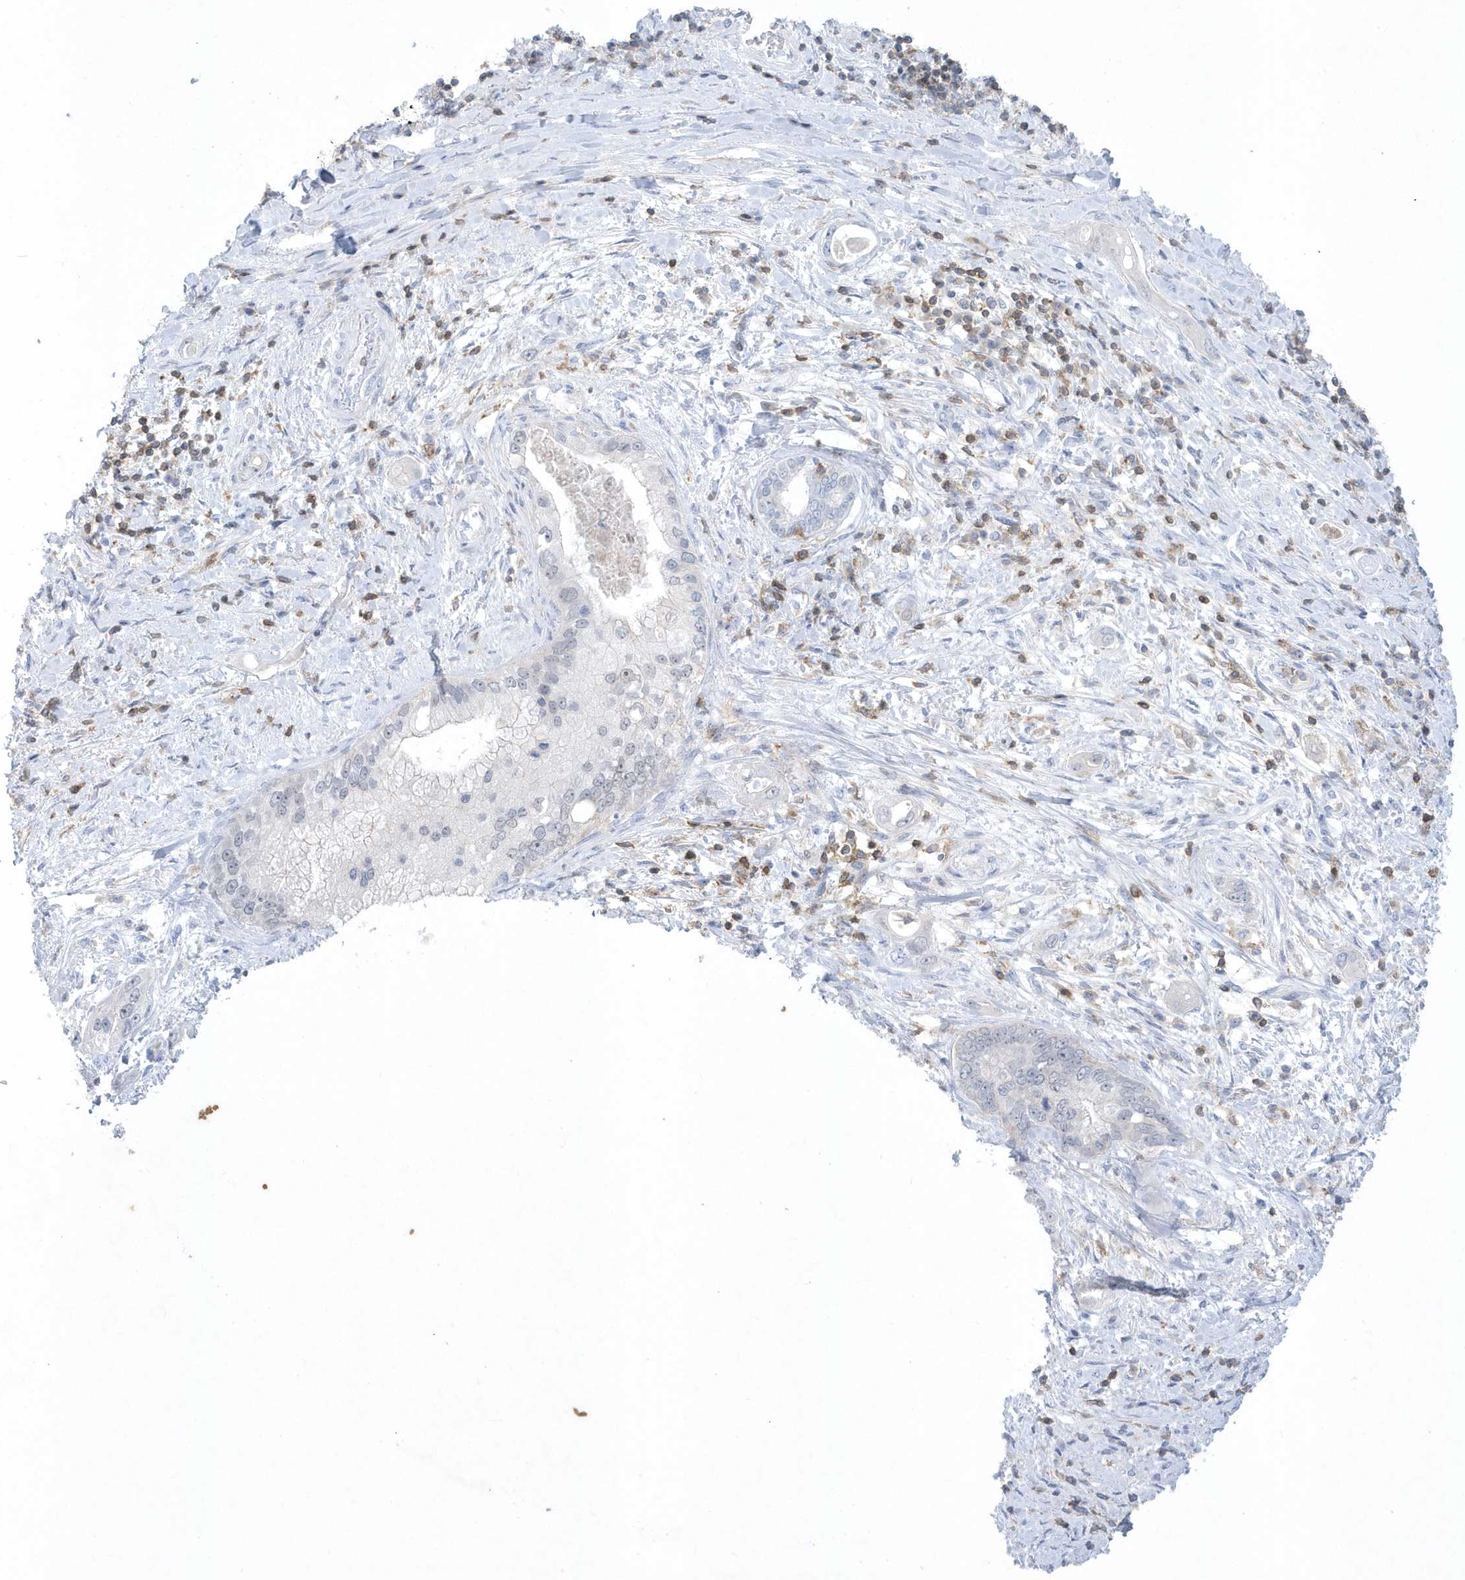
{"staining": {"intensity": "negative", "quantity": "none", "location": "none"}, "tissue": "pancreatic cancer", "cell_type": "Tumor cells", "image_type": "cancer", "snomed": [{"axis": "morphology", "description": "Inflammation, NOS"}, {"axis": "morphology", "description": "Adenocarcinoma, NOS"}, {"axis": "topography", "description": "Pancreas"}], "caption": "A high-resolution histopathology image shows immunohistochemistry staining of pancreatic cancer, which shows no significant expression in tumor cells. (DAB IHC, high magnification).", "gene": "PSD4", "patient": {"sex": "female", "age": 56}}